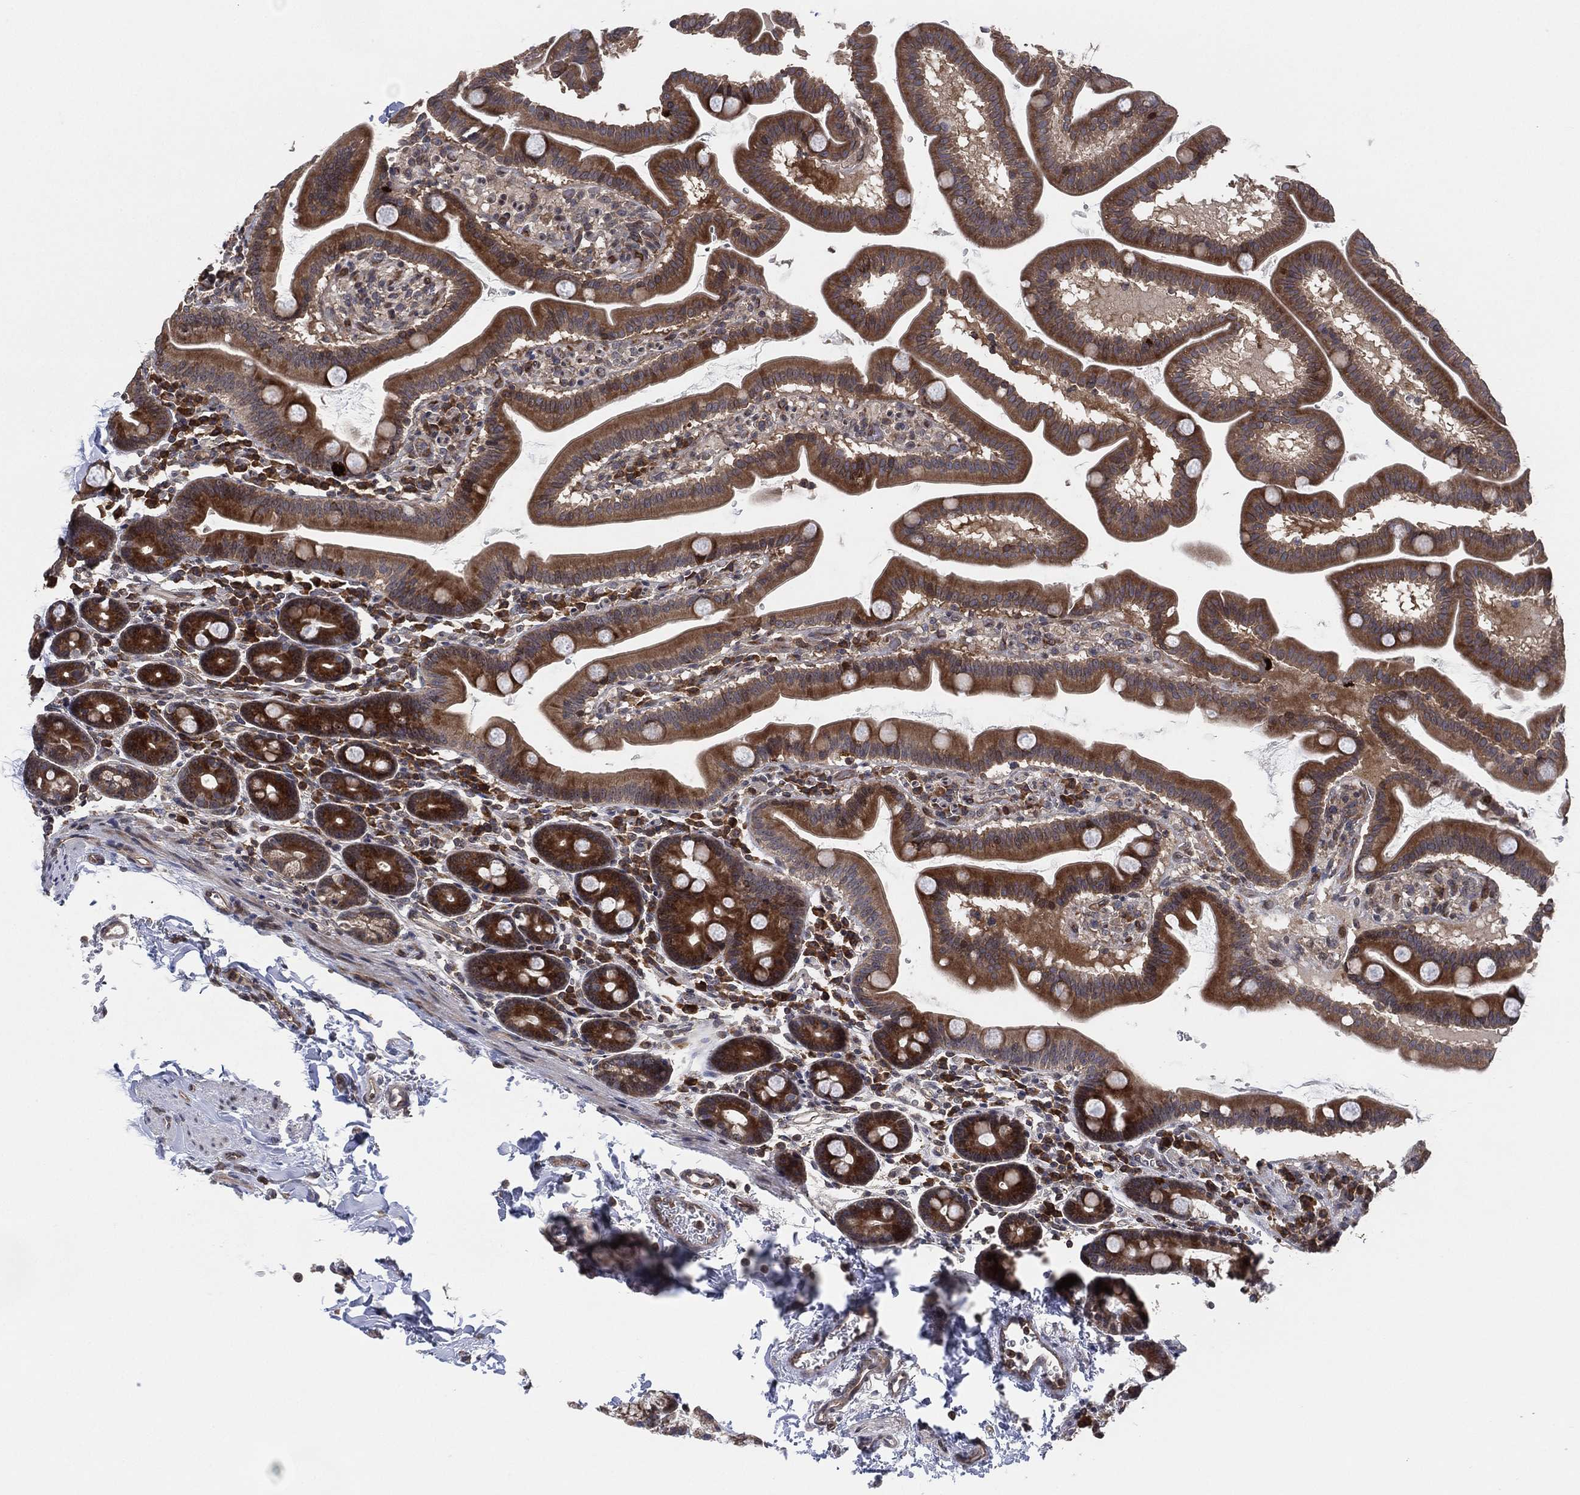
{"staining": {"intensity": "strong", "quantity": "25%-75%", "location": "cytoplasmic/membranous"}, "tissue": "duodenum", "cell_type": "Glandular cells", "image_type": "normal", "snomed": [{"axis": "morphology", "description": "Normal tissue, NOS"}, {"axis": "topography", "description": "Duodenum"}], "caption": "Normal duodenum was stained to show a protein in brown. There is high levels of strong cytoplasmic/membranous positivity in about 25%-75% of glandular cells.", "gene": "TMCO1", "patient": {"sex": "male", "age": 59}}